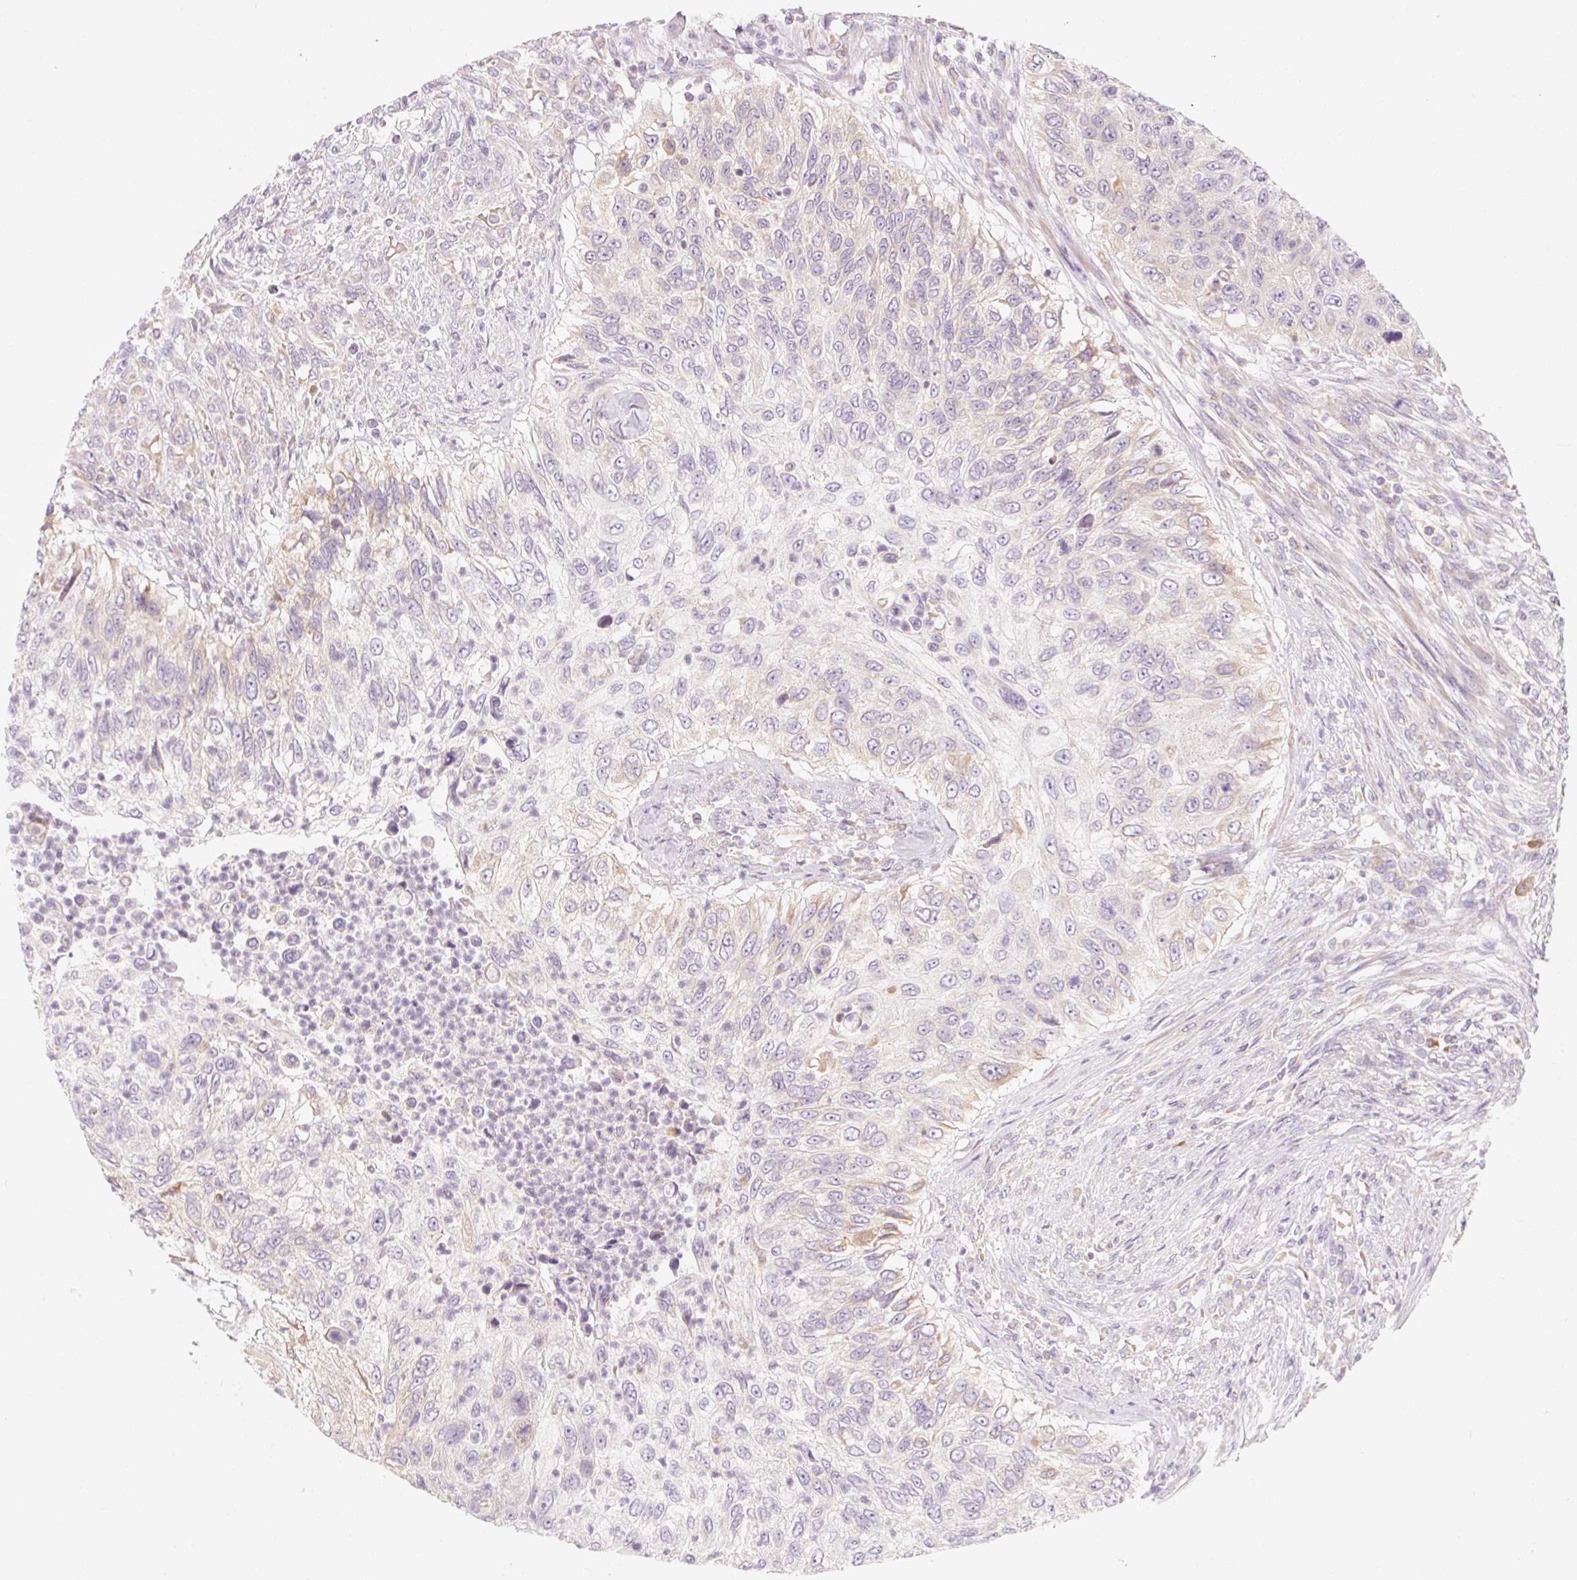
{"staining": {"intensity": "moderate", "quantity": "<25%", "location": "cytoplasmic/membranous"}, "tissue": "urothelial cancer", "cell_type": "Tumor cells", "image_type": "cancer", "snomed": [{"axis": "morphology", "description": "Urothelial carcinoma, High grade"}, {"axis": "topography", "description": "Urinary bladder"}], "caption": "High-grade urothelial carcinoma stained with a brown dye reveals moderate cytoplasmic/membranous positive positivity in about <25% of tumor cells.", "gene": "MYO1D", "patient": {"sex": "female", "age": 60}}